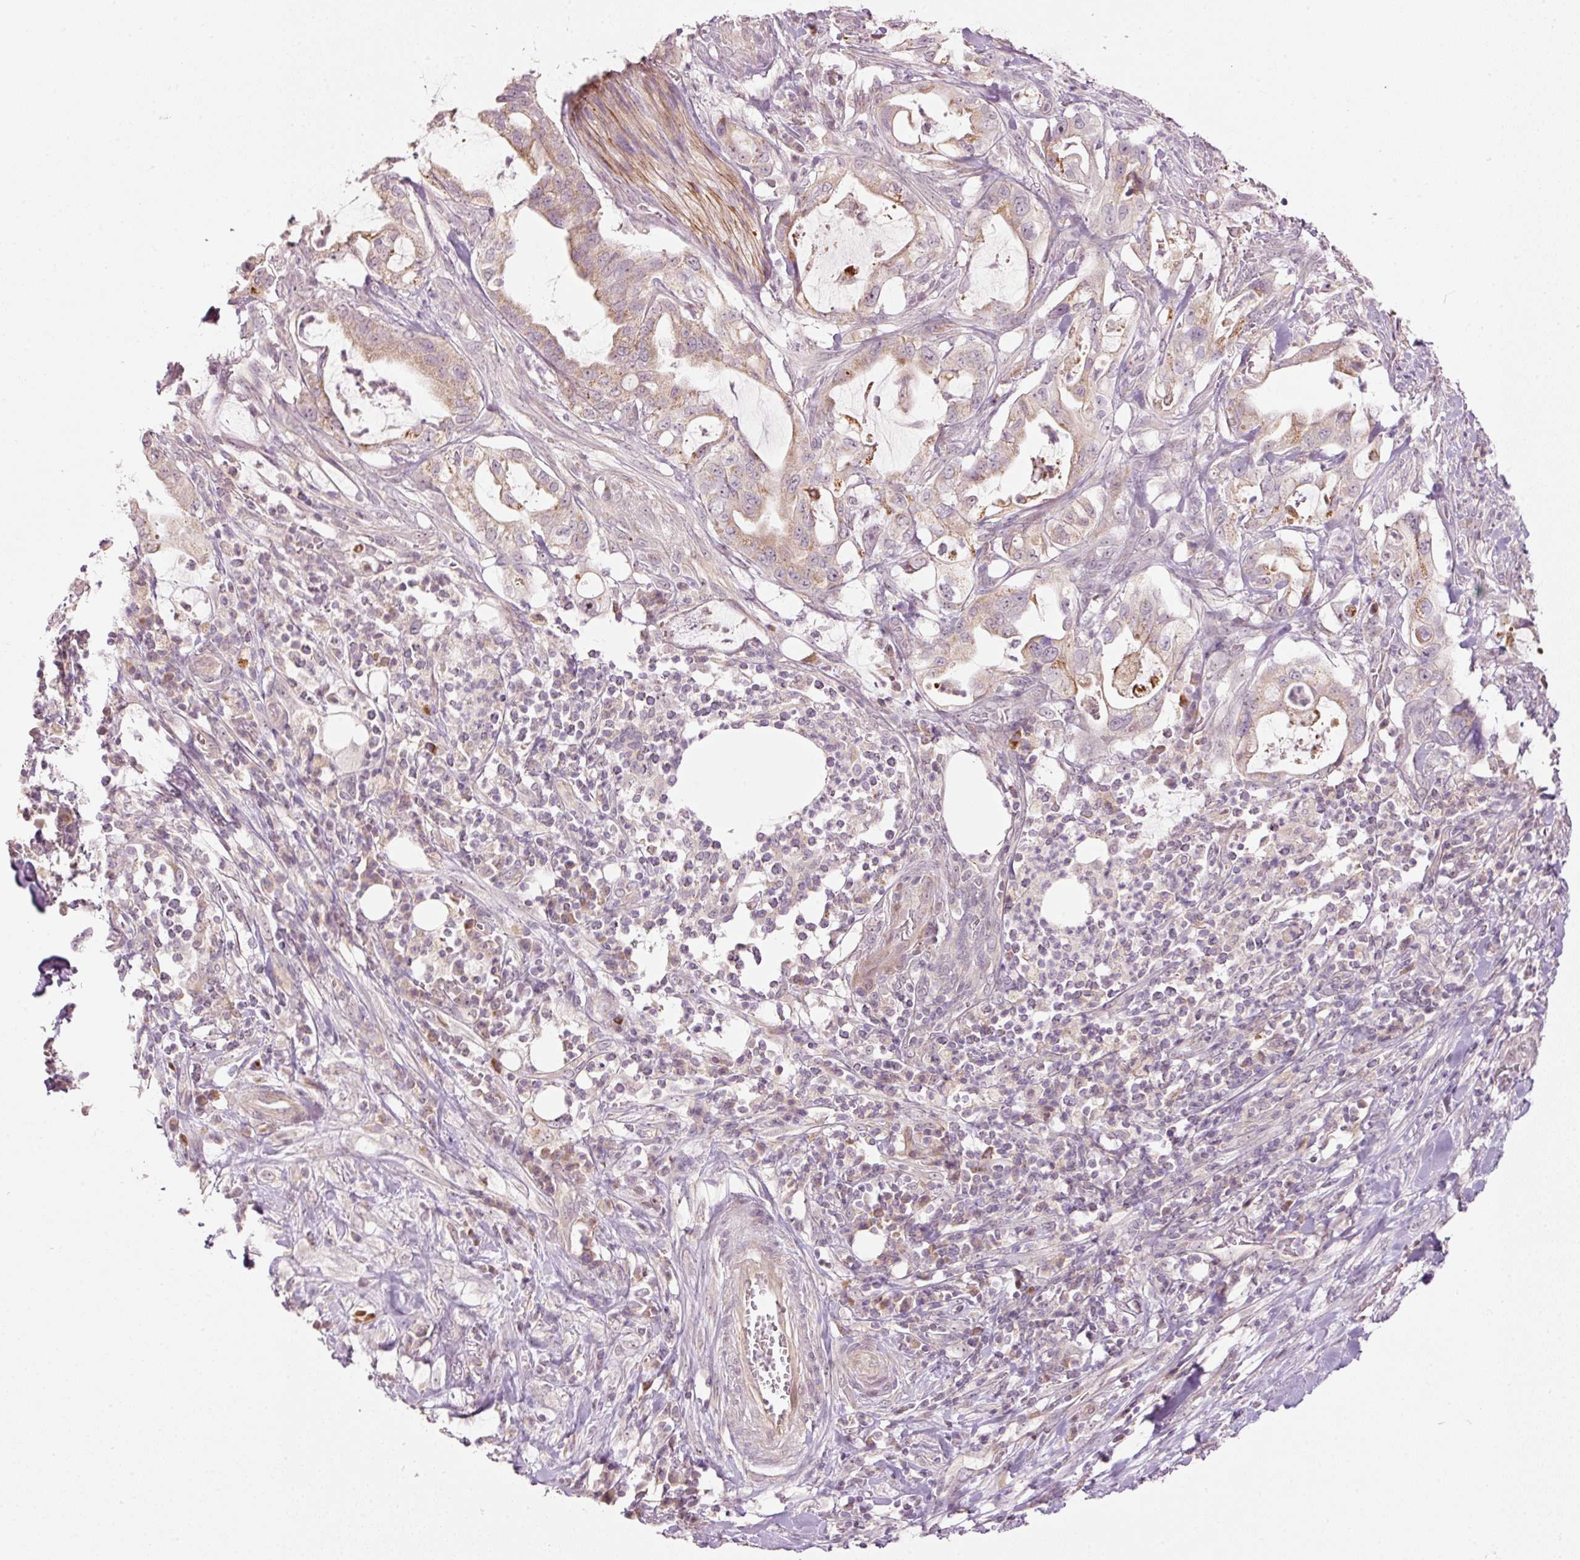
{"staining": {"intensity": "moderate", "quantity": "25%-75%", "location": "cytoplasmic/membranous"}, "tissue": "pancreatic cancer", "cell_type": "Tumor cells", "image_type": "cancer", "snomed": [{"axis": "morphology", "description": "Adenocarcinoma, NOS"}, {"axis": "topography", "description": "Pancreas"}], "caption": "Adenocarcinoma (pancreatic) stained for a protein (brown) exhibits moderate cytoplasmic/membranous positive expression in about 25%-75% of tumor cells.", "gene": "CDC20B", "patient": {"sex": "female", "age": 61}}